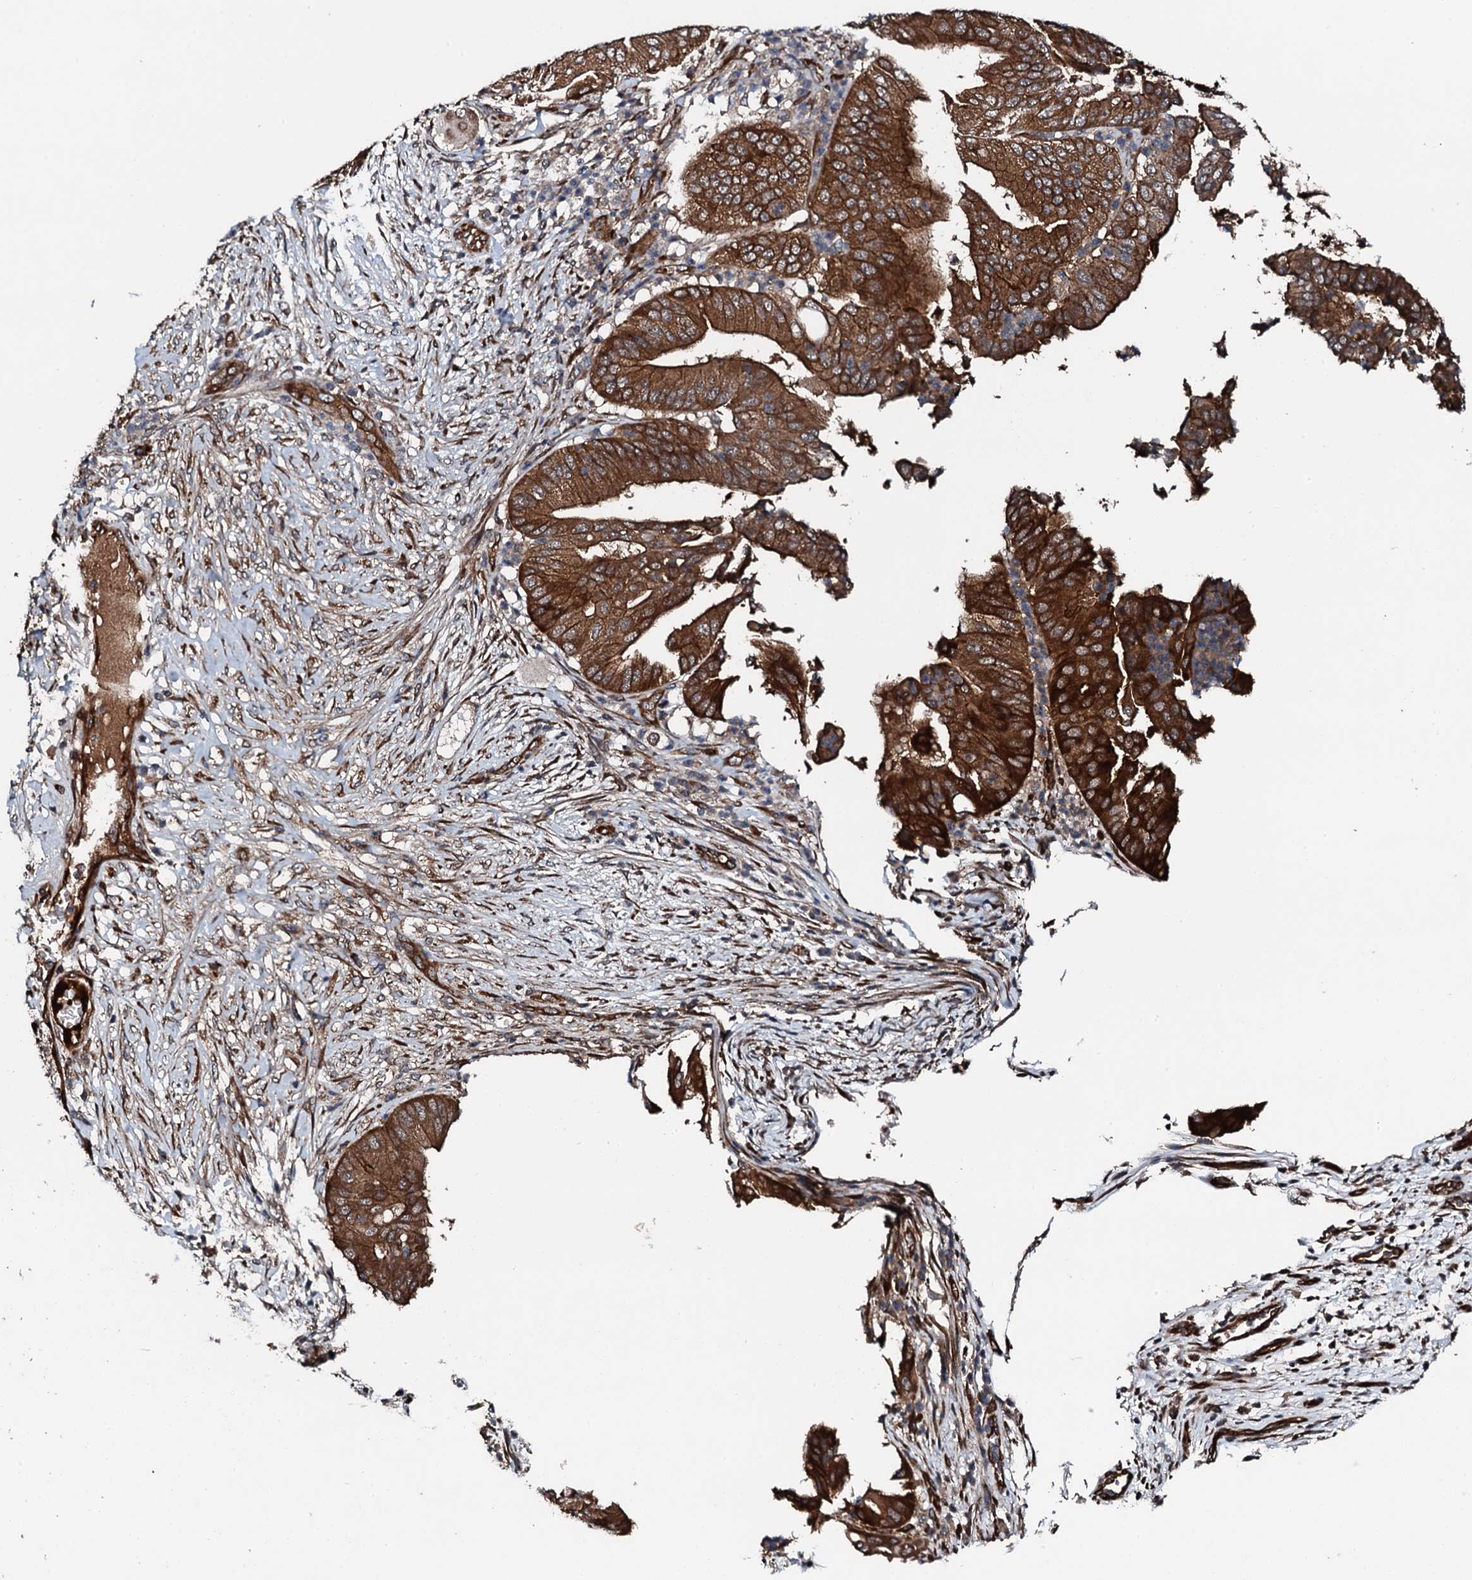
{"staining": {"intensity": "strong", "quantity": ">75%", "location": "cytoplasmic/membranous"}, "tissue": "pancreatic cancer", "cell_type": "Tumor cells", "image_type": "cancer", "snomed": [{"axis": "morphology", "description": "Adenocarcinoma, NOS"}, {"axis": "topography", "description": "Pancreas"}], "caption": "Immunohistochemical staining of human pancreatic cancer reveals high levels of strong cytoplasmic/membranous staining in about >75% of tumor cells.", "gene": "FLYWCH1", "patient": {"sex": "female", "age": 77}}